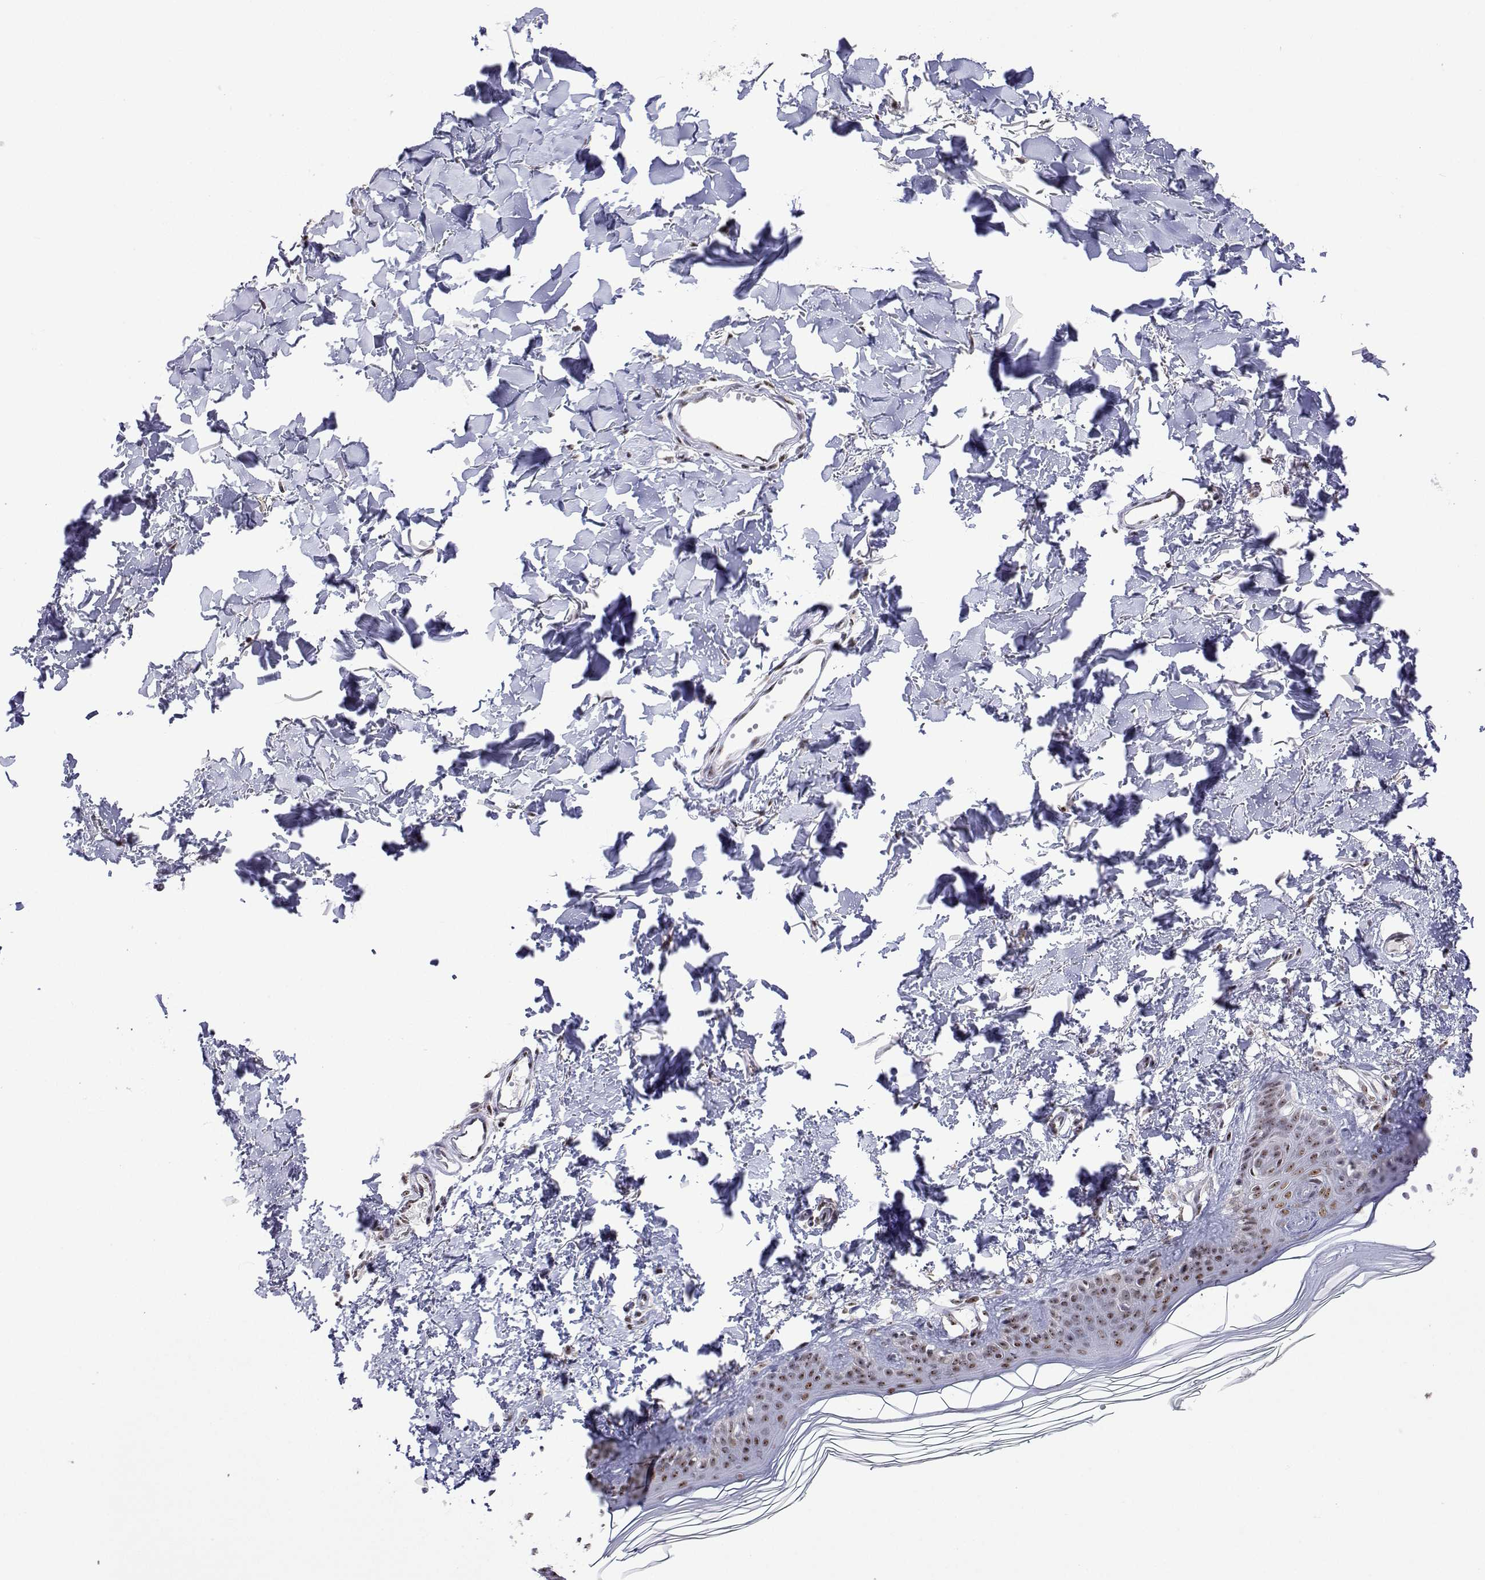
{"staining": {"intensity": "moderate", "quantity": ">75%", "location": "nuclear"}, "tissue": "skin", "cell_type": "Fibroblasts", "image_type": "normal", "snomed": [{"axis": "morphology", "description": "Normal tissue, NOS"}, {"axis": "topography", "description": "Skin"}, {"axis": "topography", "description": "Peripheral nerve tissue"}], "caption": "The image displays a brown stain indicating the presence of a protein in the nuclear of fibroblasts in skin.", "gene": "ADAR", "patient": {"sex": "female", "age": 45}}